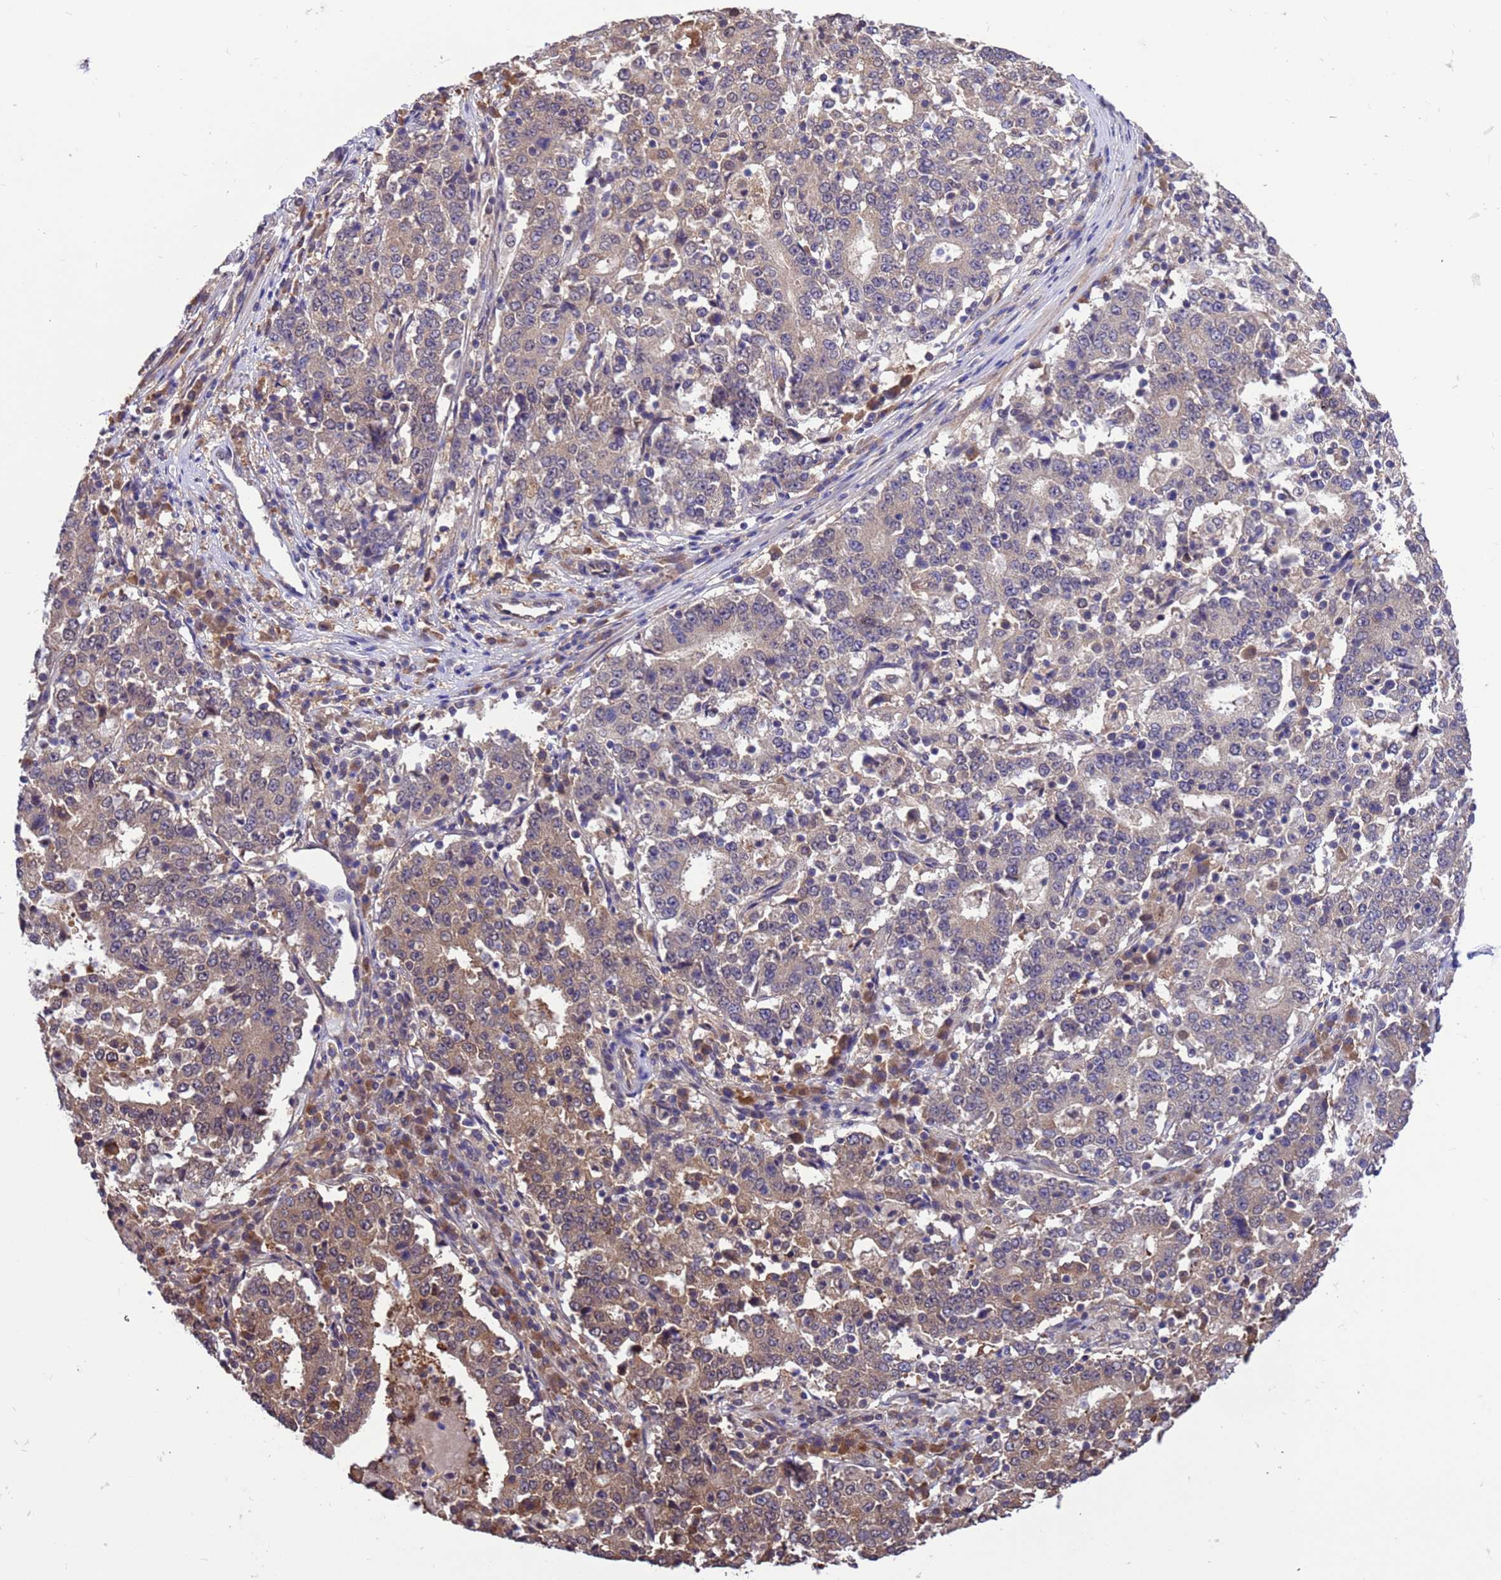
{"staining": {"intensity": "weak", "quantity": "25%-75%", "location": "cytoplasmic/membranous"}, "tissue": "stomach cancer", "cell_type": "Tumor cells", "image_type": "cancer", "snomed": [{"axis": "morphology", "description": "Adenocarcinoma, NOS"}, {"axis": "topography", "description": "Stomach"}], "caption": "Weak cytoplasmic/membranous protein staining is identified in about 25%-75% of tumor cells in stomach cancer (adenocarcinoma).", "gene": "ZFP69B", "patient": {"sex": "male", "age": 59}}